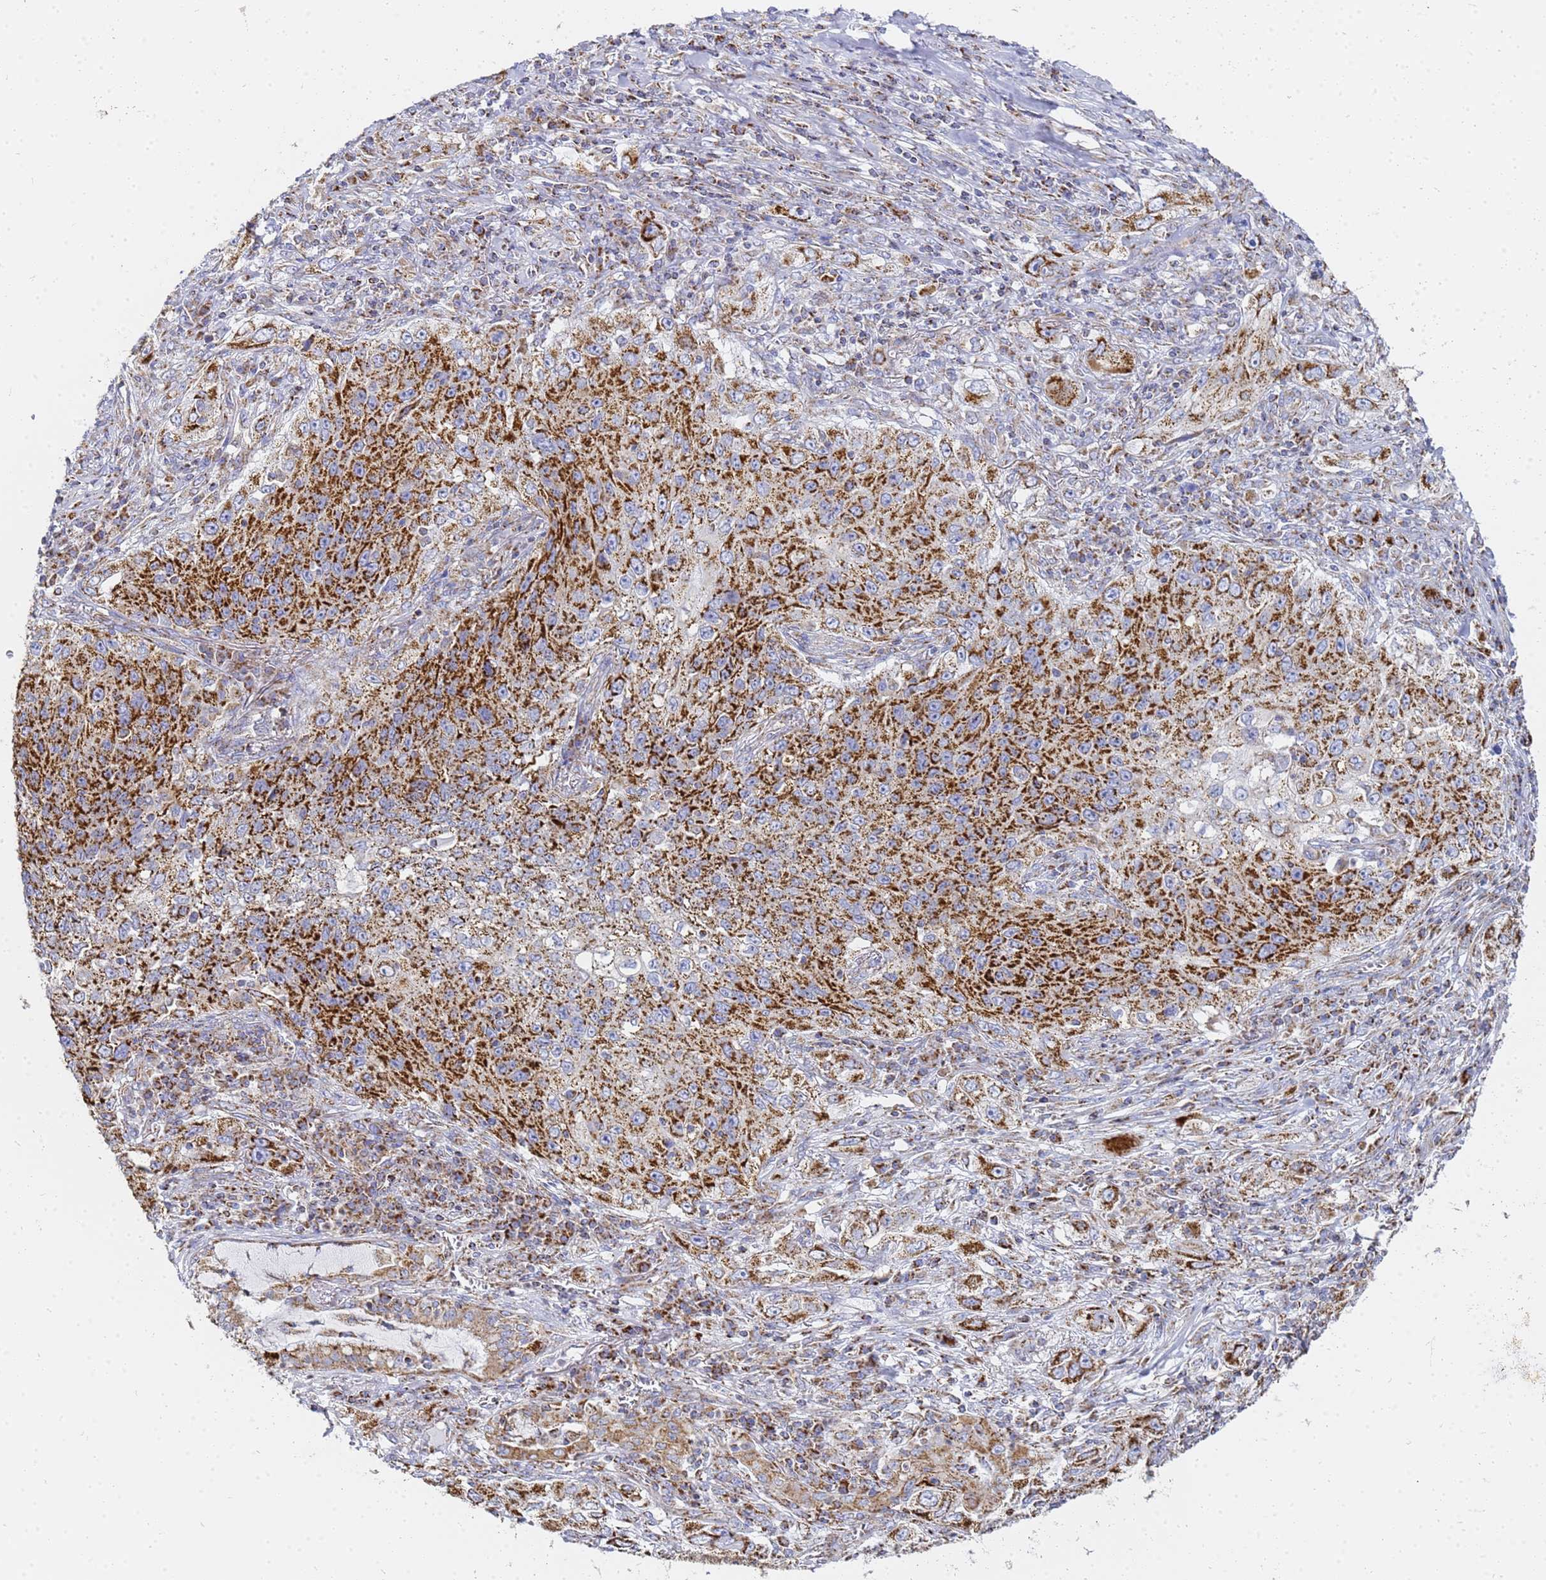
{"staining": {"intensity": "strong", "quantity": ">75%", "location": "cytoplasmic/membranous"}, "tissue": "lung cancer", "cell_type": "Tumor cells", "image_type": "cancer", "snomed": [{"axis": "morphology", "description": "Squamous cell carcinoma, NOS"}, {"axis": "topography", "description": "Lung"}], "caption": "Tumor cells display strong cytoplasmic/membranous expression in approximately >75% of cells in lung cancer (squamous cell carcinoma).", "gene": "CNIH4", "patient": {"sex": "female", "age": 69}}